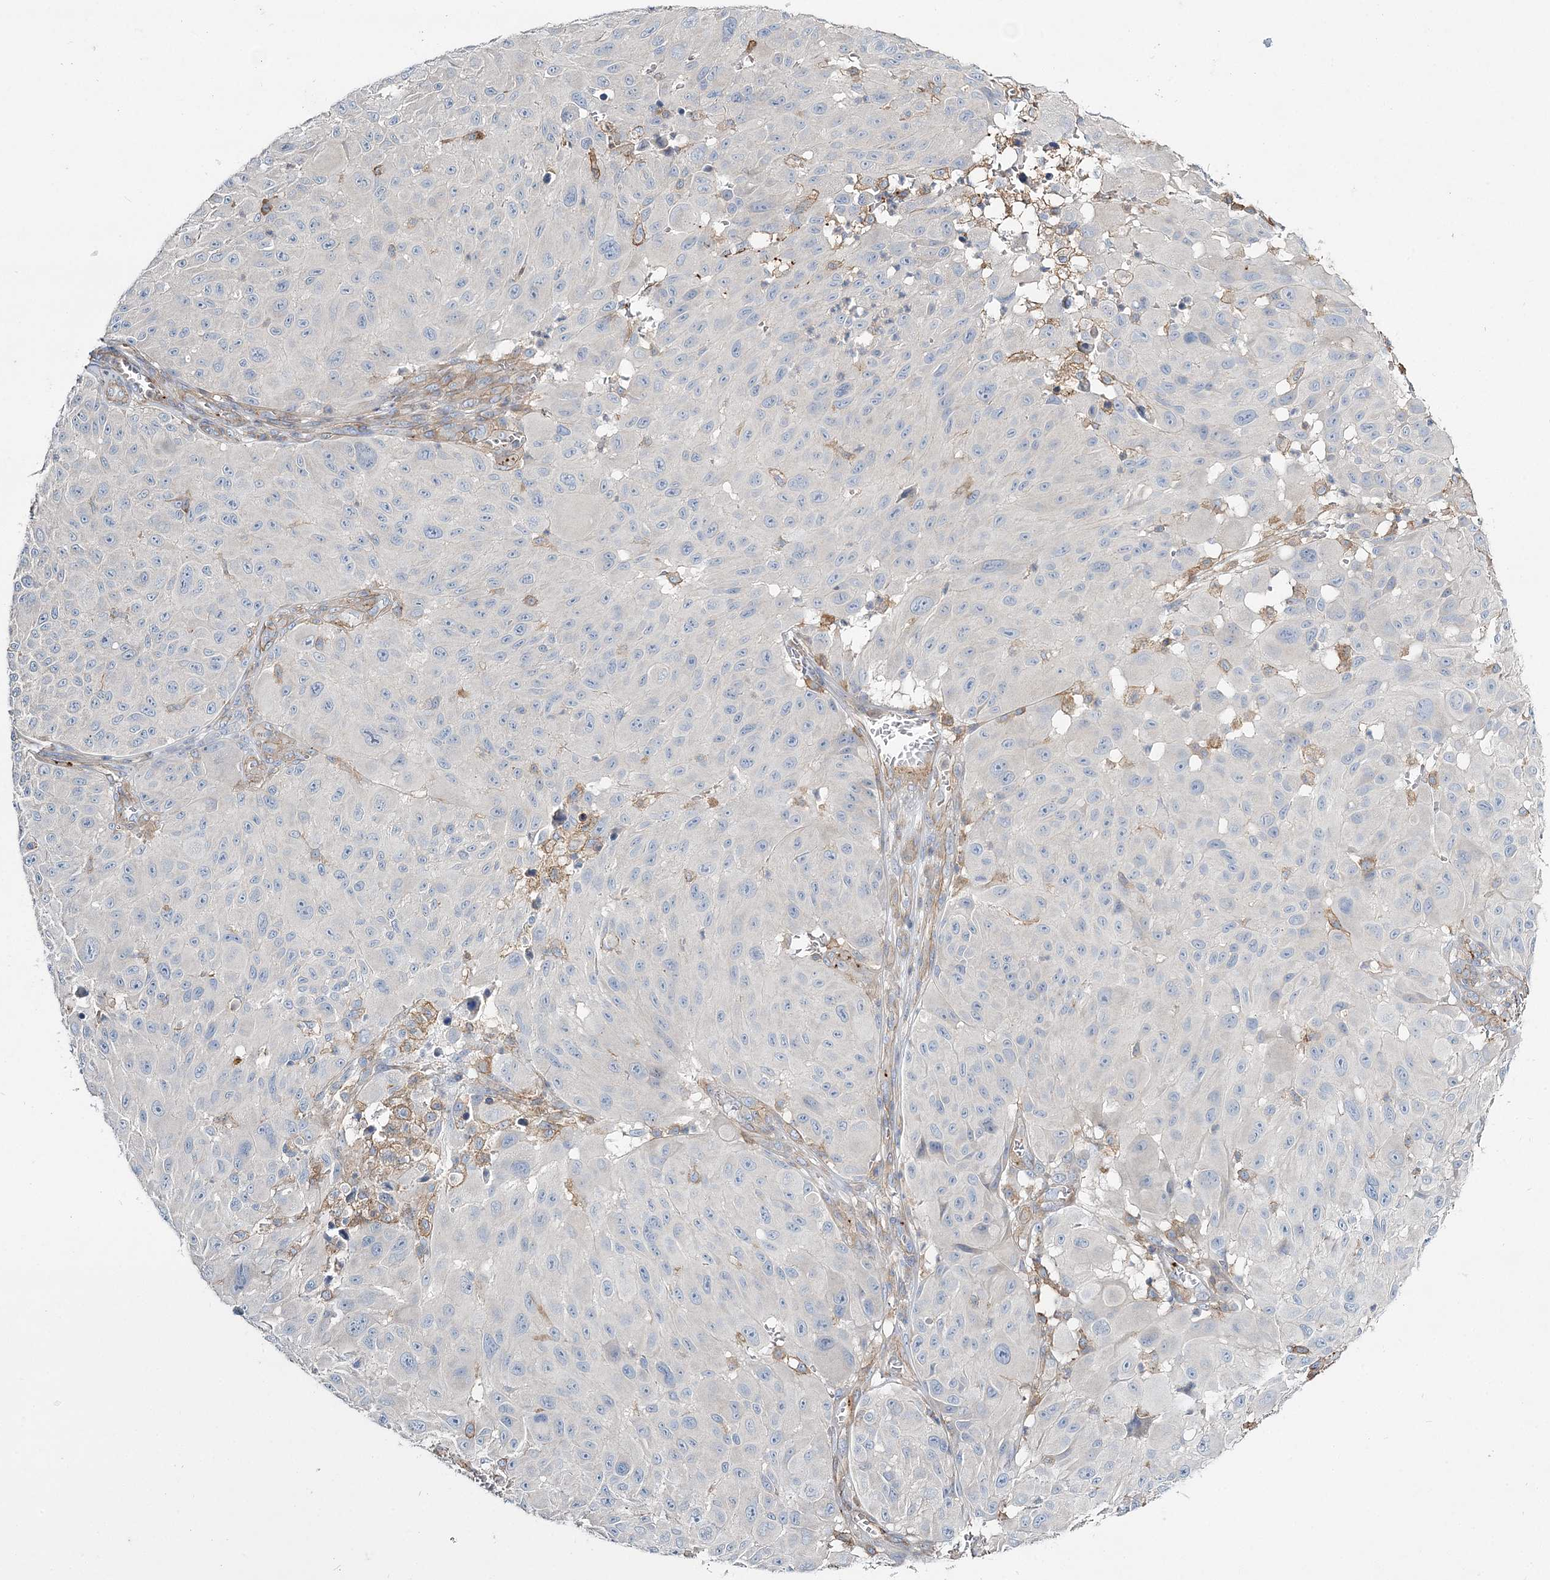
{"staining": {"intensity": "negative", "quantity": "none", "location": "none"}, "tissue": "melanoma", "cell_type": "Tumor cells", "image_type": "cancer", "snomed": [{"axis": "morphology", "description": "Malignant melanoma, NOS"}, {"axis": "topography", "description": "Skin"}], "caption": "Melanoma was stained to show a protein in brown. There is no significant positivity in tumor cells. (DAB IHC, high magnification).", "gene": "CUEDC2", "patient": {"sex": "male", "age": 83}}